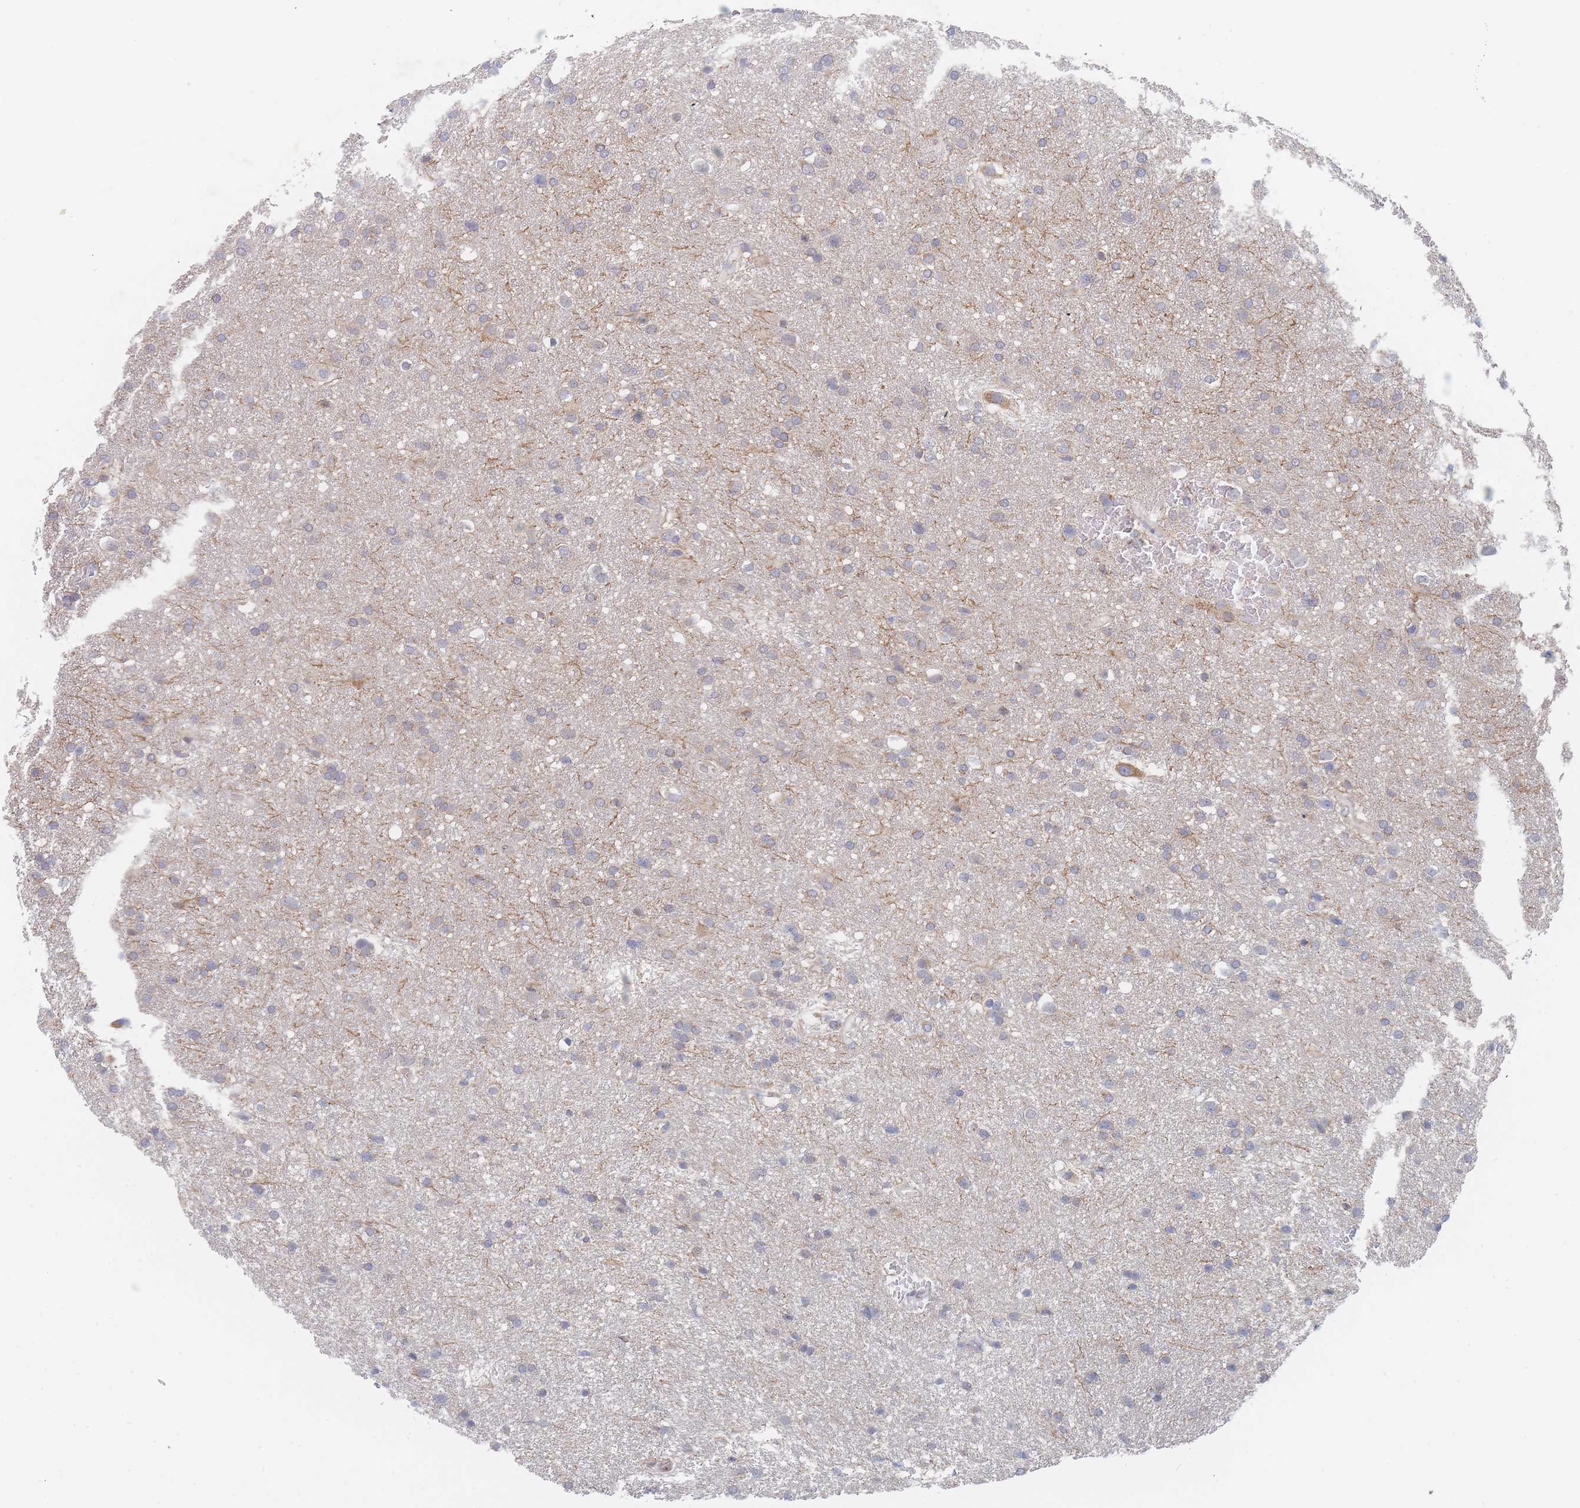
{"staining": {"intensity": "negative", "quantity": "none", "location": "none"}, "tissue": "glioma", "cell_type": "Tumor cells", "image_type": "cancer", "snomed": [{"axis": "morphology", "description": "Glioma, malignant, Low grade"}, {"axis": "topography", "description": "Brain"}], "caption": "The image shows no staining of tumor cells in glioma.", "gene": "PPP6C", "patient": {"sex": "female", "age": 32}}